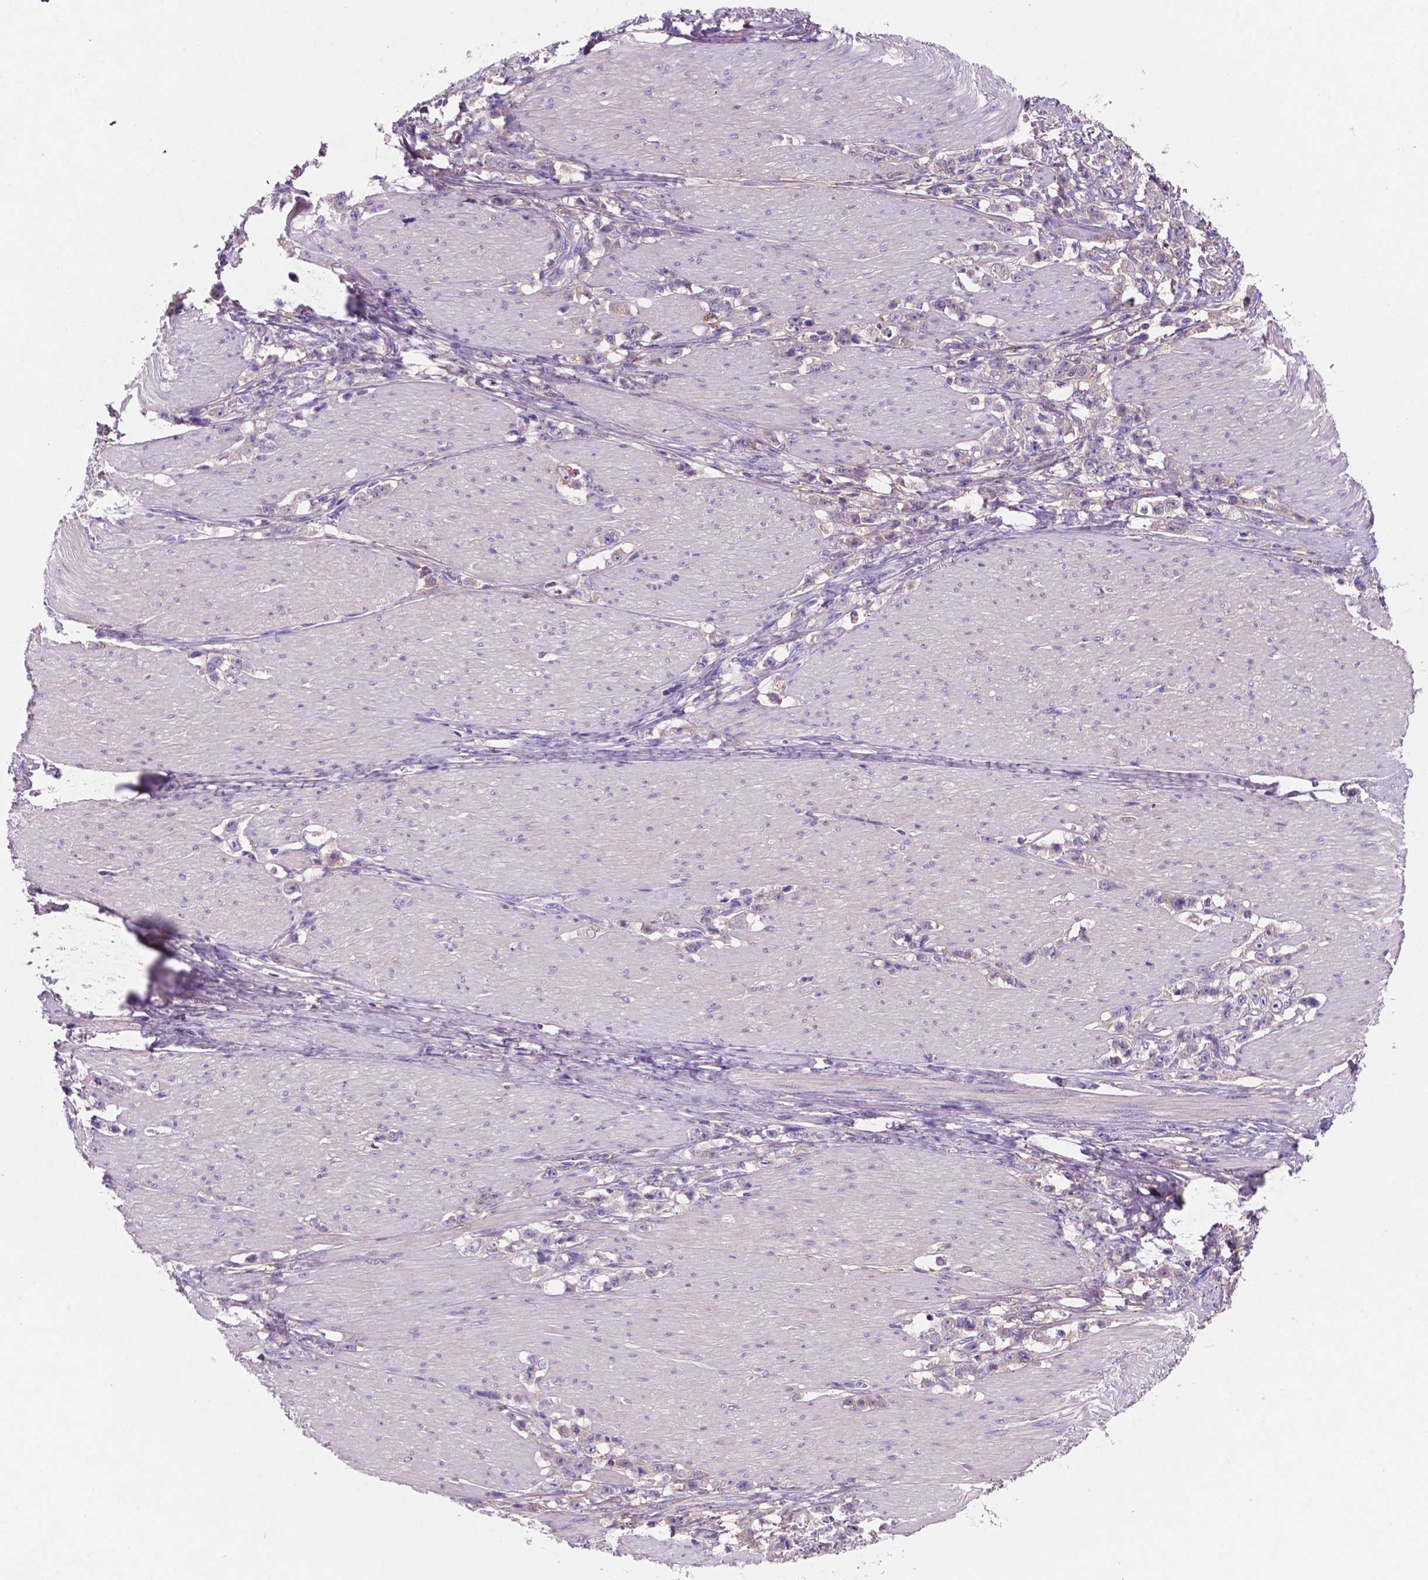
{"staining": {"intensity": "negative", "quantity": "none", "location": "none"}, "tissue": "stomach cancer", "cell_type": "Tumor cells", "image_type": "cancer", "snomed": [{"axis": "morphology", "description": "Adenocarcinoma, NOS"}, {"axis": "topography", "description": "Stomach, lower"}], "caption": "A micrograph of human adenocarcinoma (stomach) is negative for staining in tumor cells.", "gene": "MKRN2OS", "patient": {"sex": "male", "age": 88}}